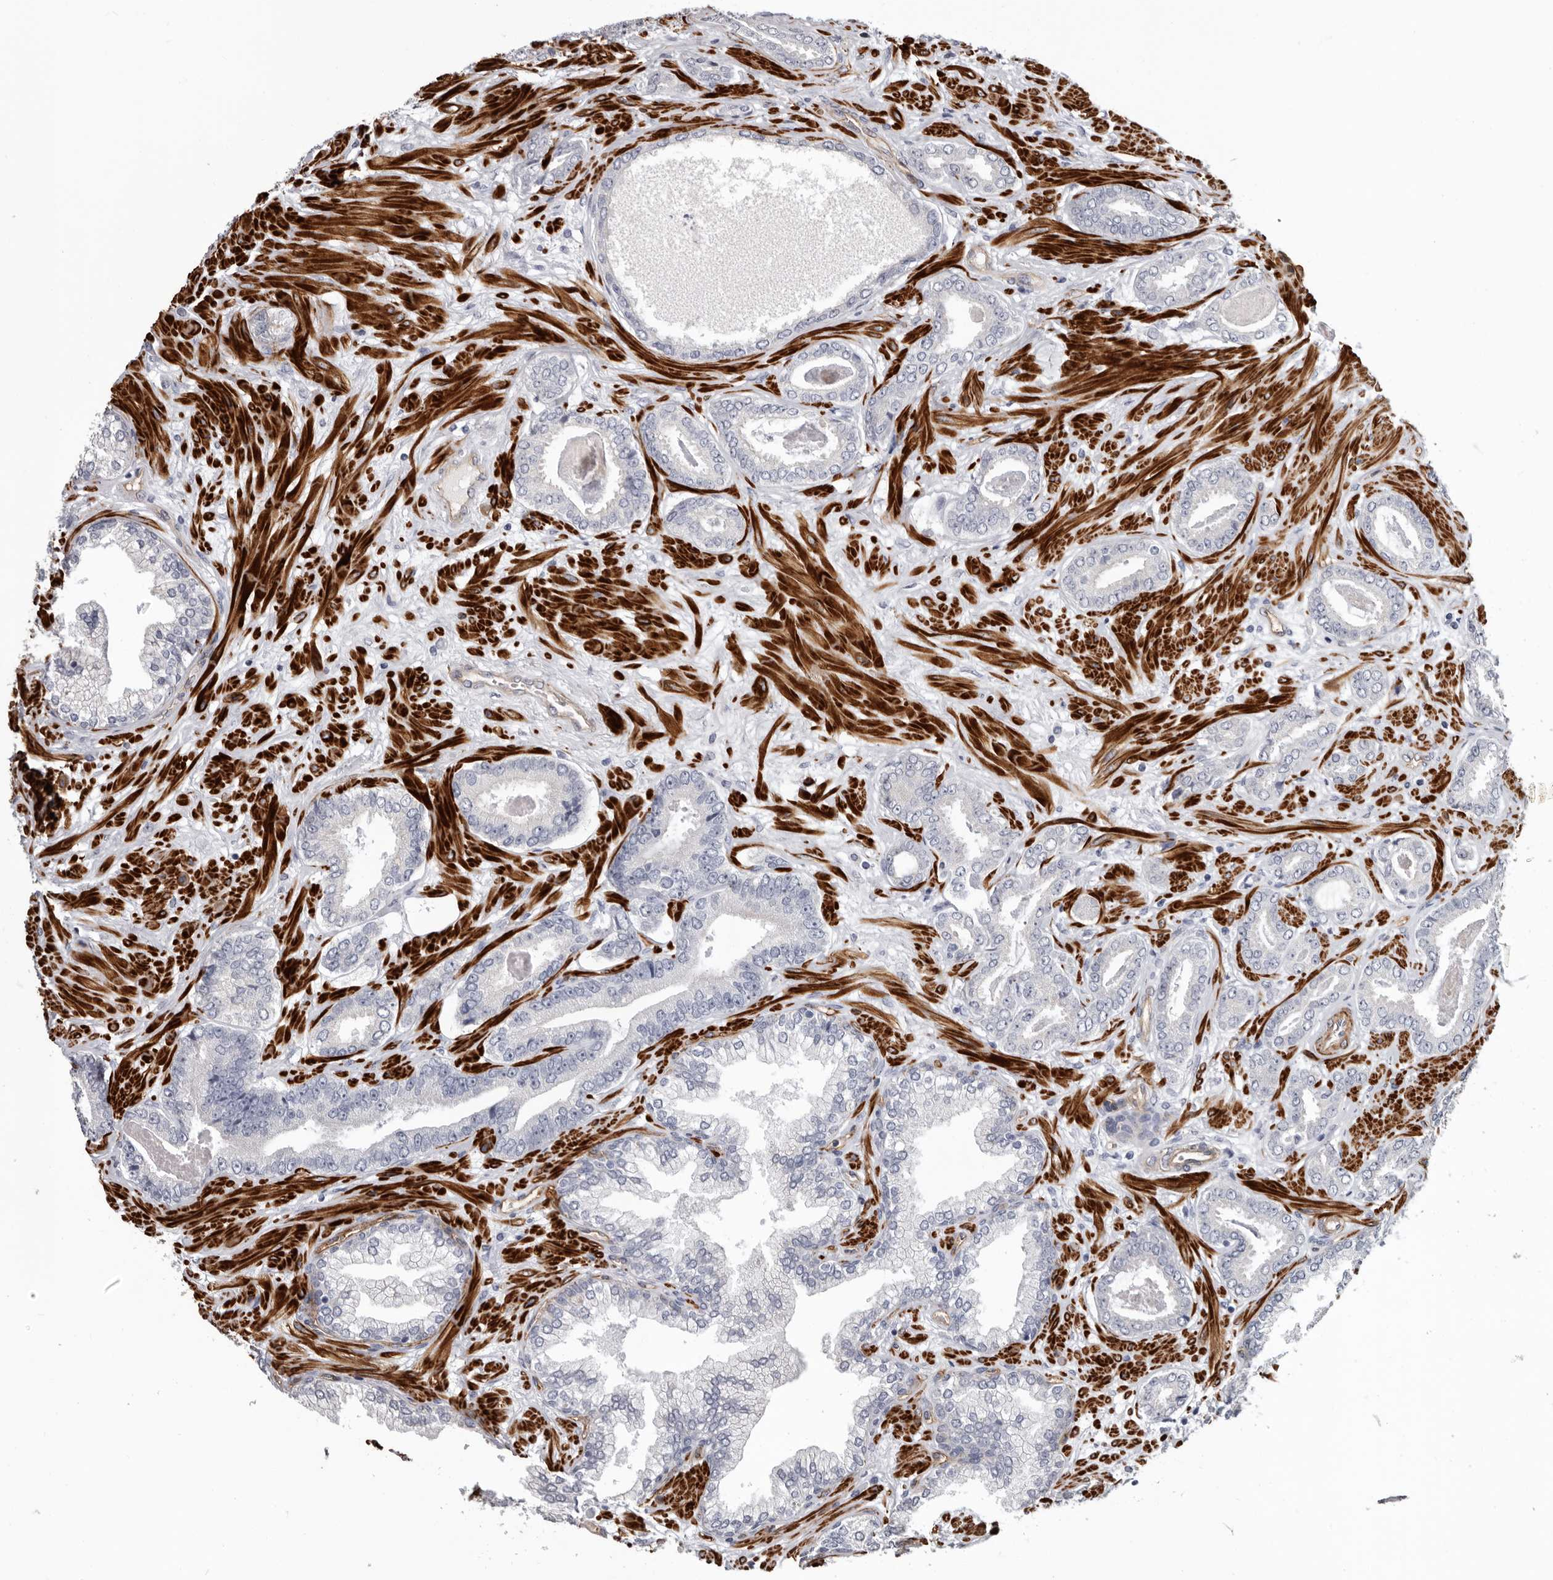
{"staining": {"intensity": "negative", "quantity": "none", "location": "none"}, "tissue": "prostate cancer", "cell_type": "Tumor cells", "image_type": "cancer", "snomed": [{"axis": "morphology", "description": "Adenocarcinoma, Low grade"}, {"axis": "topography", "description": "Prostate"}], "caption": "Immunohistochemistry of human prostate cancer reveals no positivity in tumor cells.", "gene": "ADGRL4", "patient": {"sex": "male", "age": 71}}